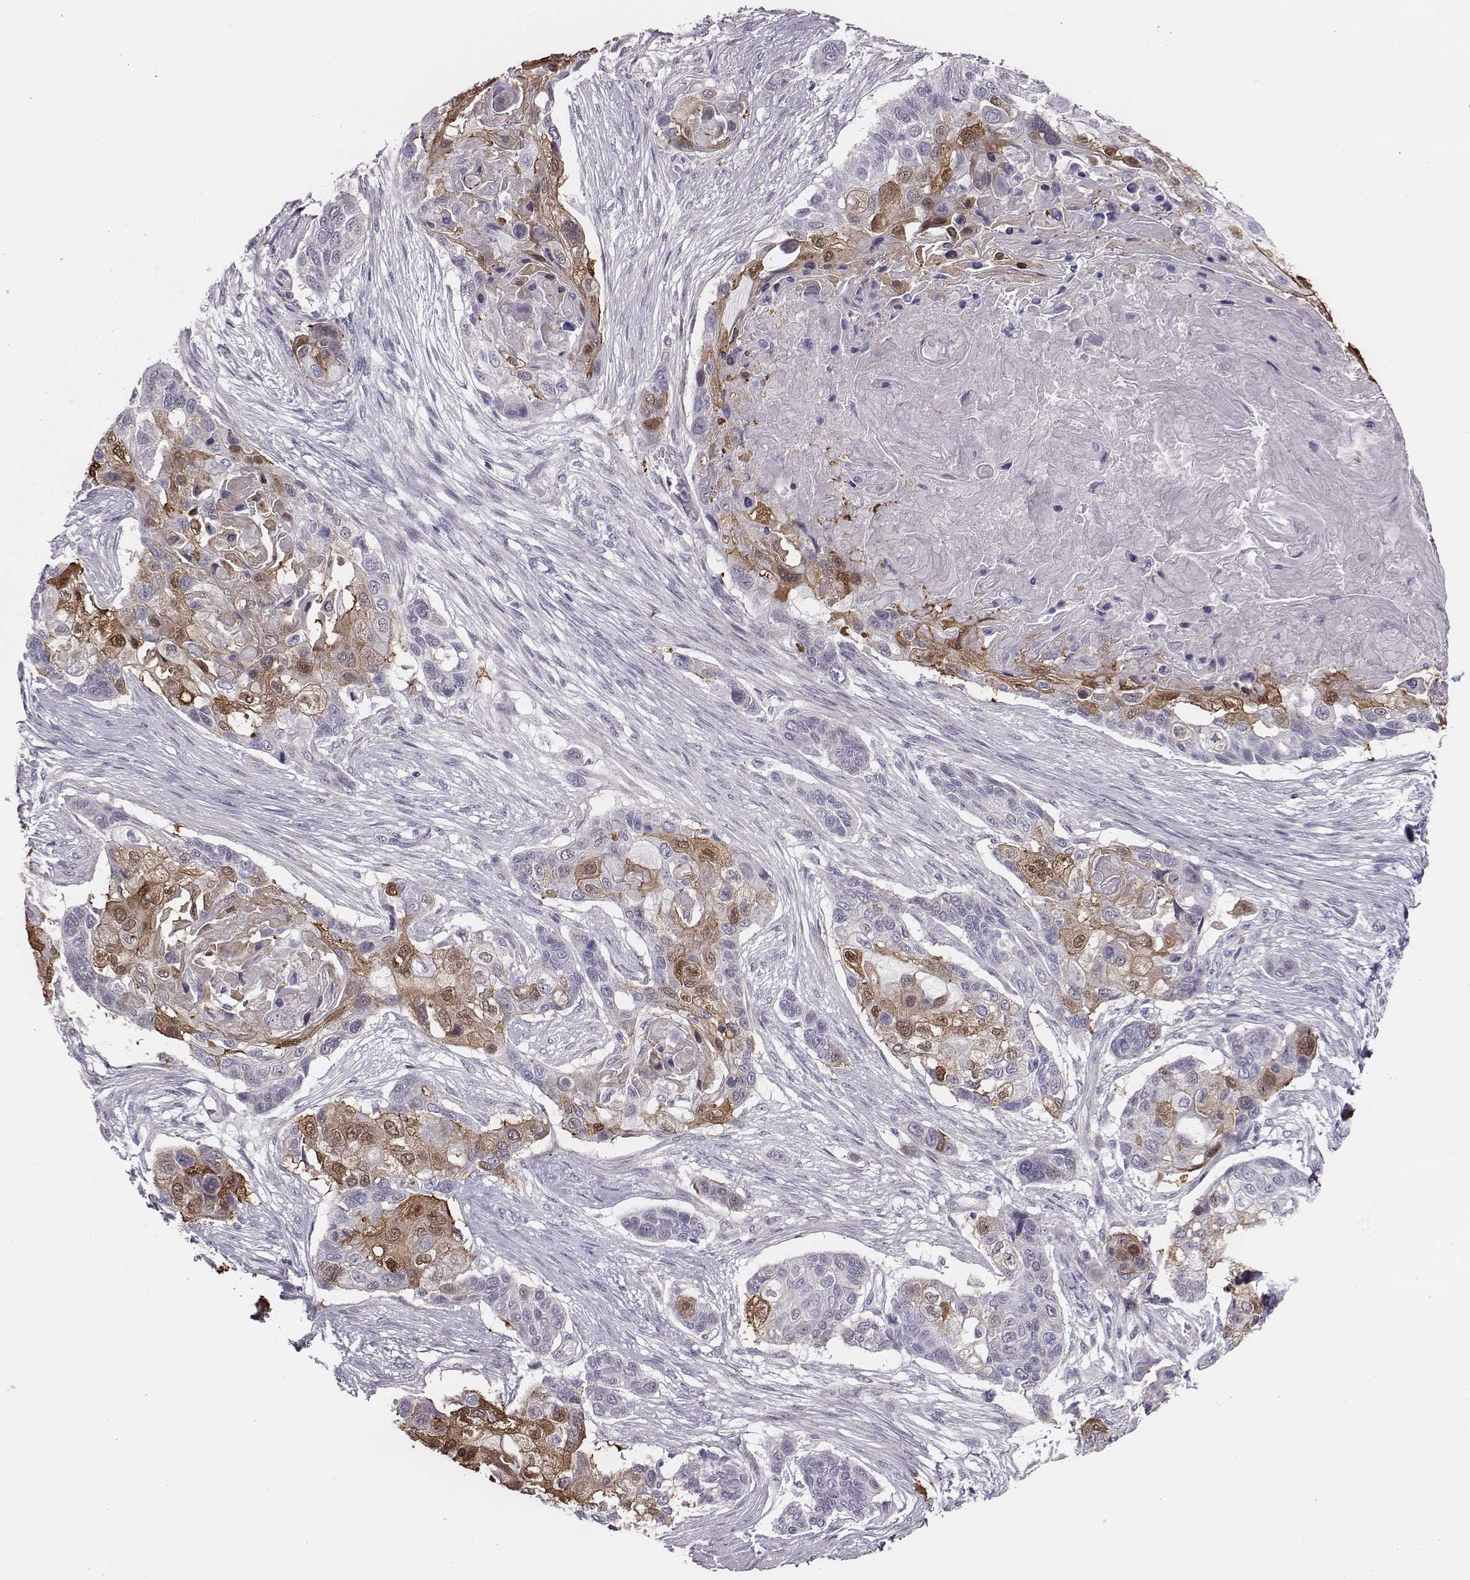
{"staining": {"intensity": "moderate", "quantity": "25%-75%", "location": "cytoplasmic/membranous,nuclear"}, "tissue": "lung cancer", "cell_type": "Tumor cells", "image_type": "cancer", "snomed": [{"axis": "morphology", "description": "Squamous cell carcinoma, NOS"}, {"axis": "topography", "description": "Lung"}], "caption": "Immunohistochemistry photomicrograph of squamous cell carcinoma (lung) stained for a protein (brown), which displays medium levels of moderate cytoplasmic/membranous and nuclear staining in about 25%-75% of tumor cells.", "gene": "SCML2", "patient": {"sex": "male", "age": 69}}